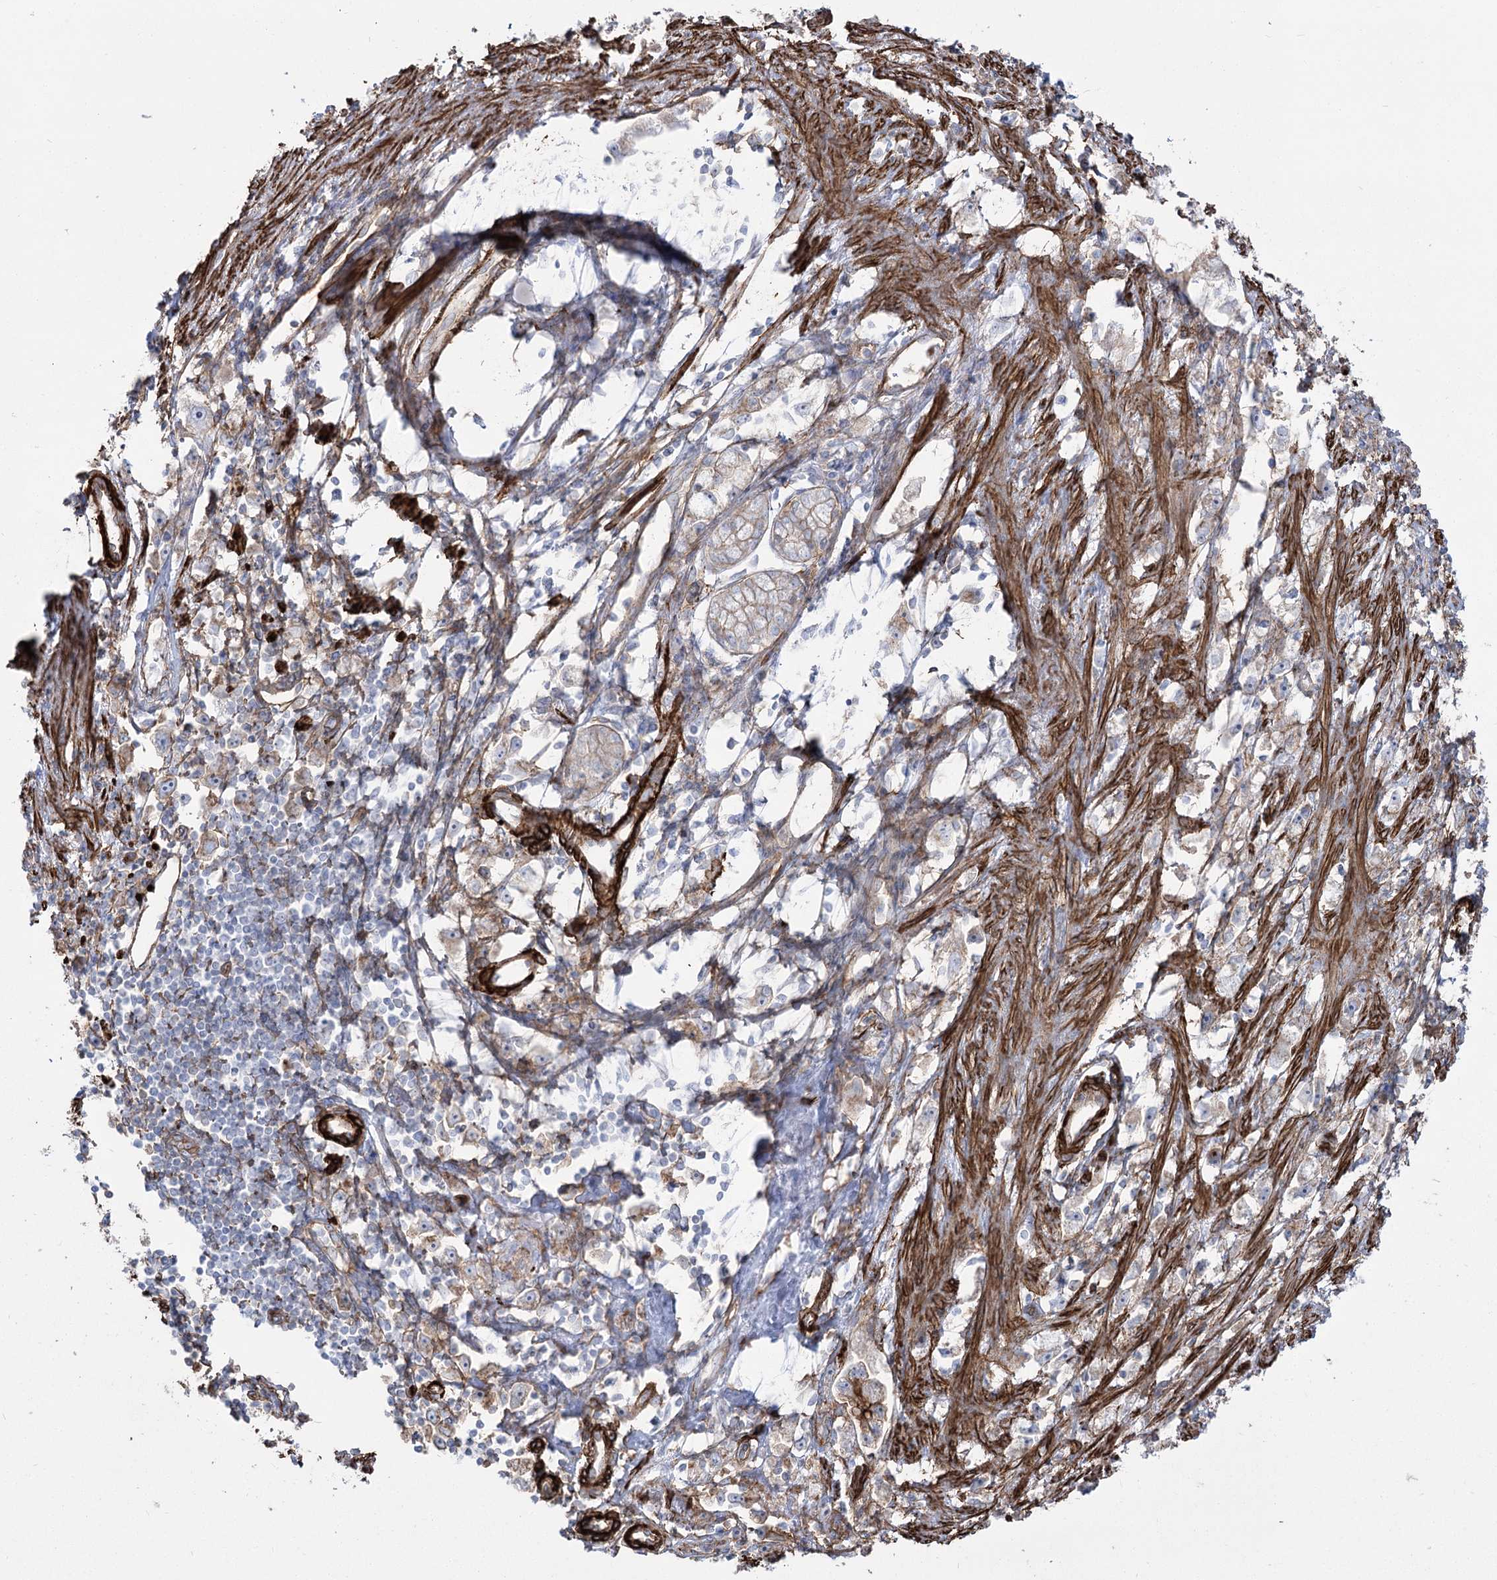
{"staining": {"intensity": "weak", "quantity": "25%-75%", "location": "cytoplasmic/membranous"}, "tissue": "stomach cancer", "cell_type": "Tumor cells", "image_type": "cancer", "snomed": [{"axis": "morphology", "description": "Adenocarcinoma, NOS"}, {"axis": "topography", "description": "Stomach"}], "caption": "Protein staining shows weak cytoplasmic/membranous staining in approximately 25%-75% of tumor cells in stomach adenocarcinoma. Using DAB (brown) and hematoxylin (blue) stains, captured at high magnification using brightfield microscopy.", "gene": "PLEKHA5", "patient": {"sex": "female", "age": 59}}